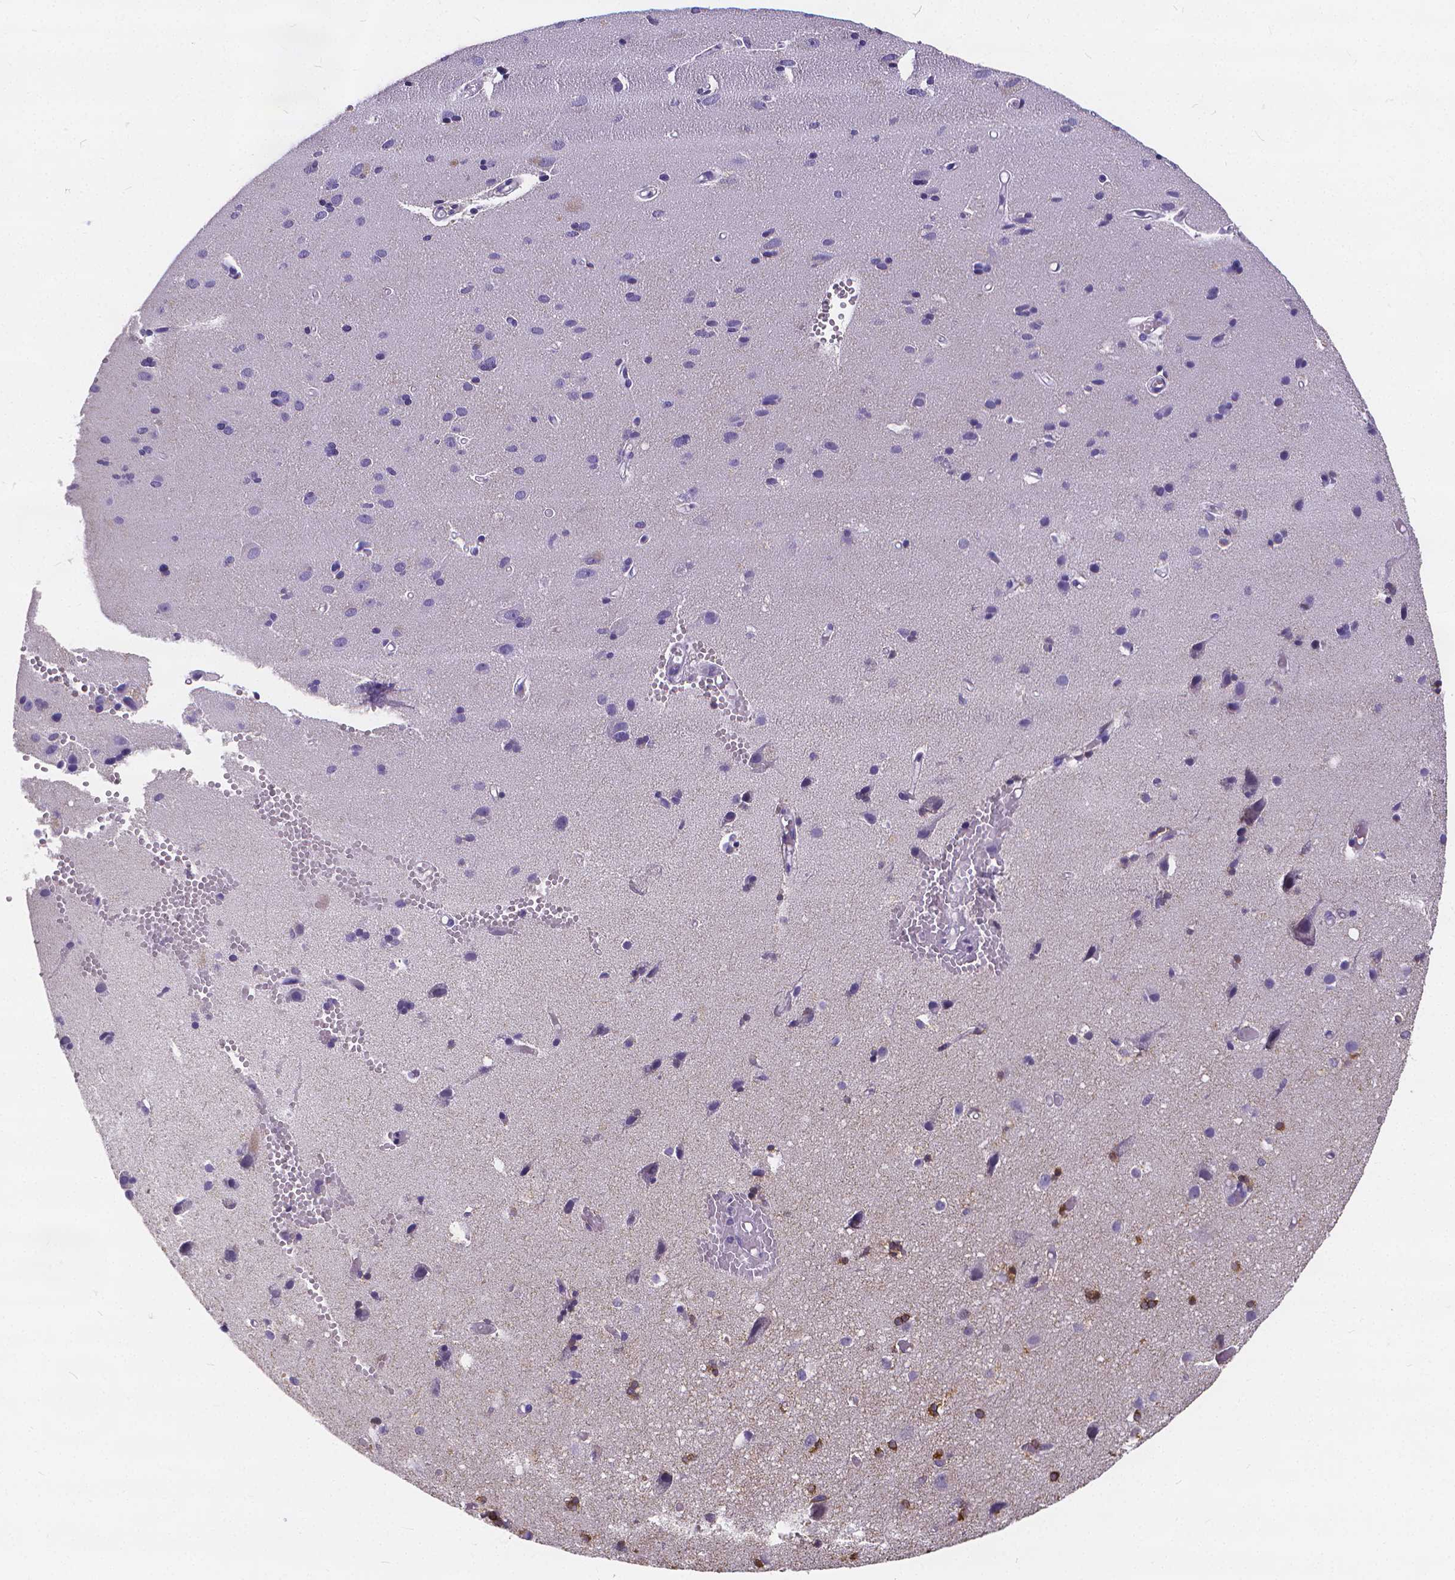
{"staining": {"intensity": "negative", "quantity": "none", "location": "none"}, "tissue": "cerebral cortex", "cell_type": "Endothelial cells", "image_type": "normal", "snomed": [{"axis": "morphology", "description": "Normal tissue, NOS"}, {"axis": "morphology", "description": "Glioma, malignant, High grade"}, {"axis": "topography", "description": "Cerebral cortex"}], "caption": "Immunohistochemistry of benign cerebral cortex reveals no expression in endothelial cells. (Brightfield microscopy of DAB (3,3'-diaminobenzidine) immunohistochemistry (IHC) at high magnification).", "gene": "GLRB", "patient": {"sex": "male", "age": 71}}